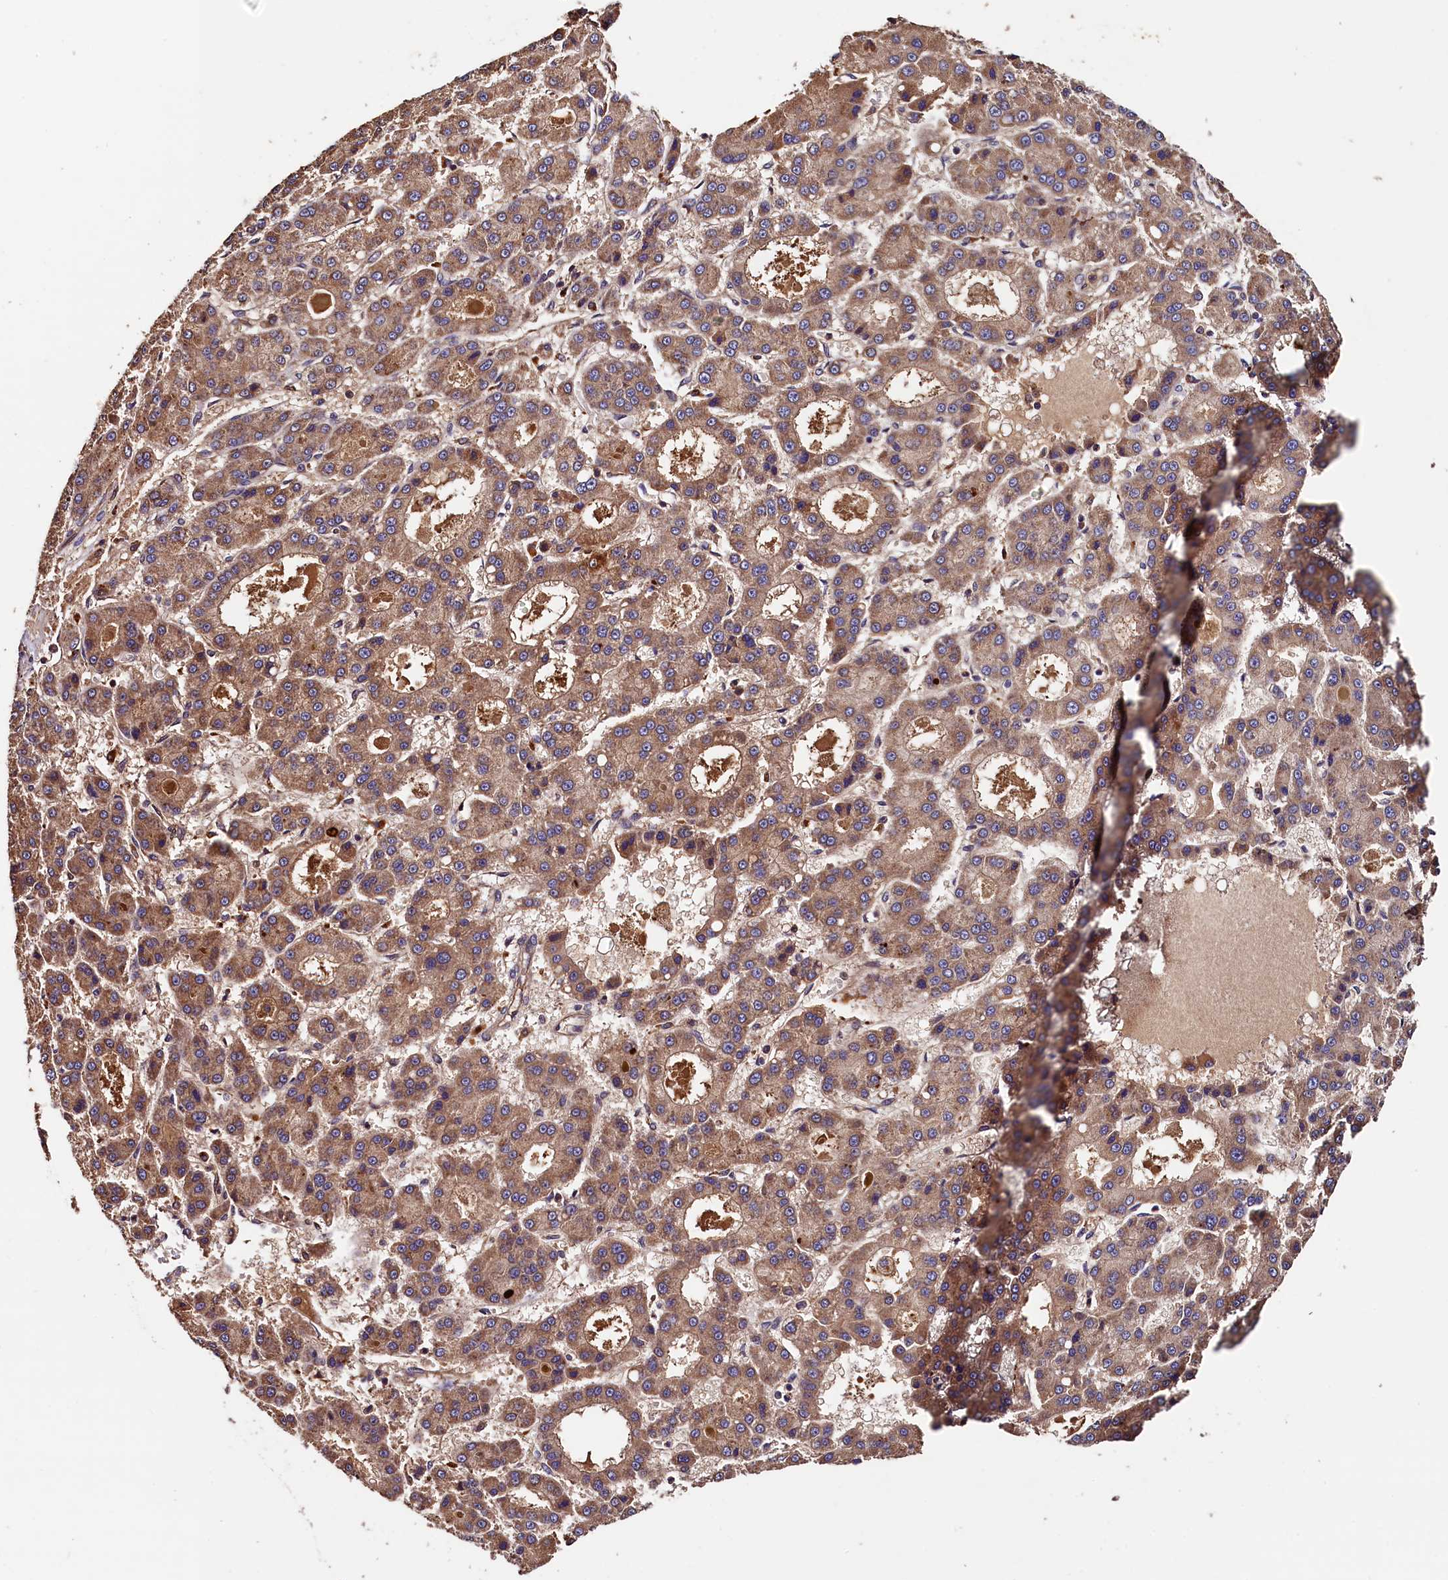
{"staining": {"intensity": "moderate", "quantity": ">75%", "location": "cytoplasmic/membranous"}, "tissue": "liver cancer", "cell_type": "Tumor cells", "image_type": "cancer", "snomed": [{"axis": "morphology", "description": "Carcinoma, Hepatocellular, NOS"}, {"axis": "topography", "description": "Liver"}], "caption": "Tumor cells show medium levels of moderate cytoplasmic/membranous expression in about >75% of cells in human hepatocellular carcinoma (liver). Nuclei are stained in blue.", "gene": "KLC2", "patient": {"sex": "male", "age": 70}}